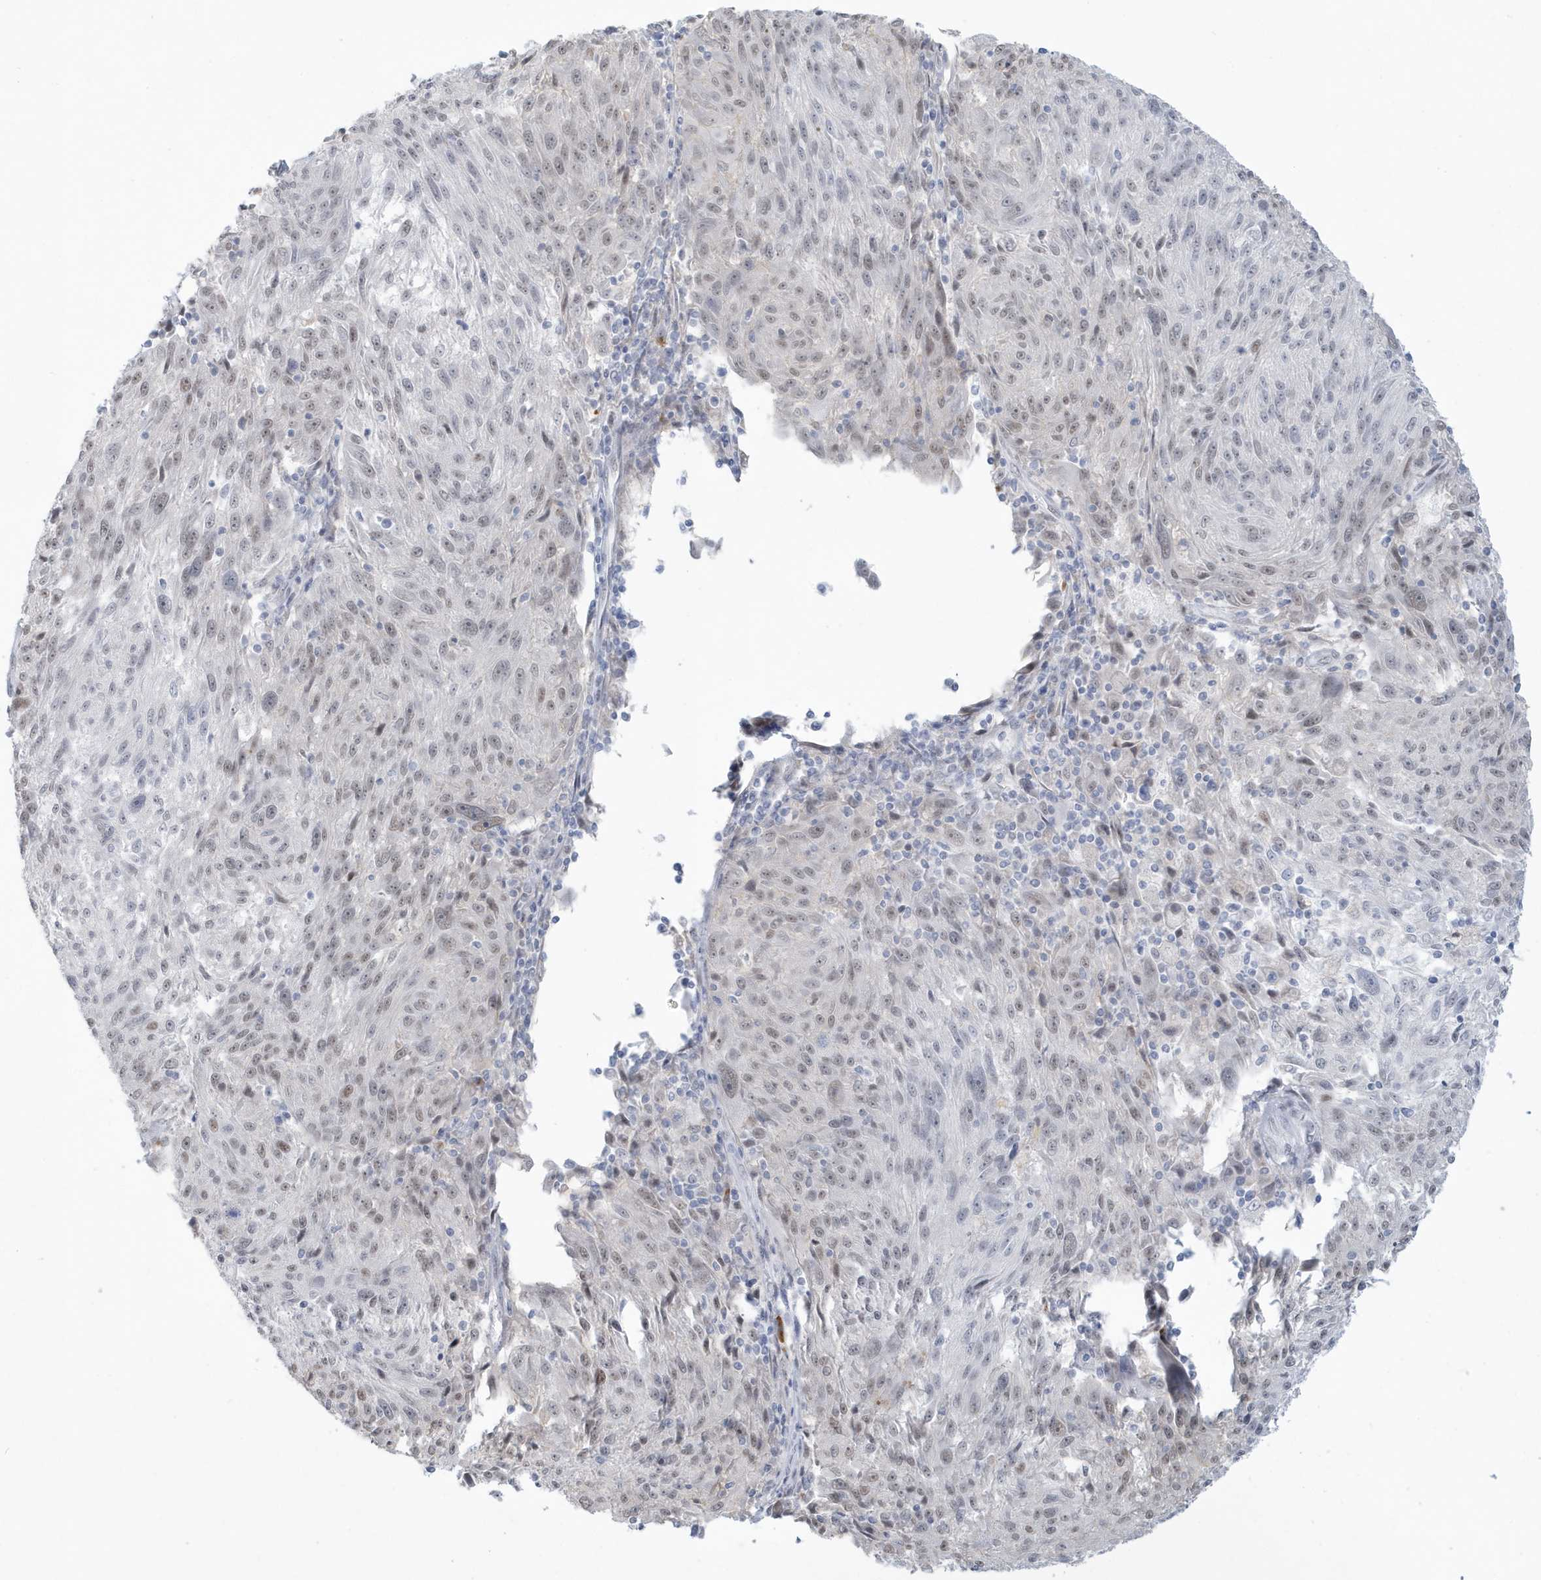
{"staining": {"intensity": "weak", "quantity": "25%-75%", "location": "nuclear"}, "tissue": "melanoma", "cell_type": "Tumor cells", "image_type": "cancer", "snomed": [{"axis": "morphology", "description": "Malignant melanoma, NOS"}, {"axis": "topography", "description": "Skin"}], "caption": "Immunohistochemistry histopathology image of neoplastic tissue: melanoma stained using IHC displays low levels of weak protein expression localized specifically in the nuclear of tumor cells, appearing as a nuclear brown color.", "gene": "HERC6", "patient": {"sex": "male", "age": 53}}